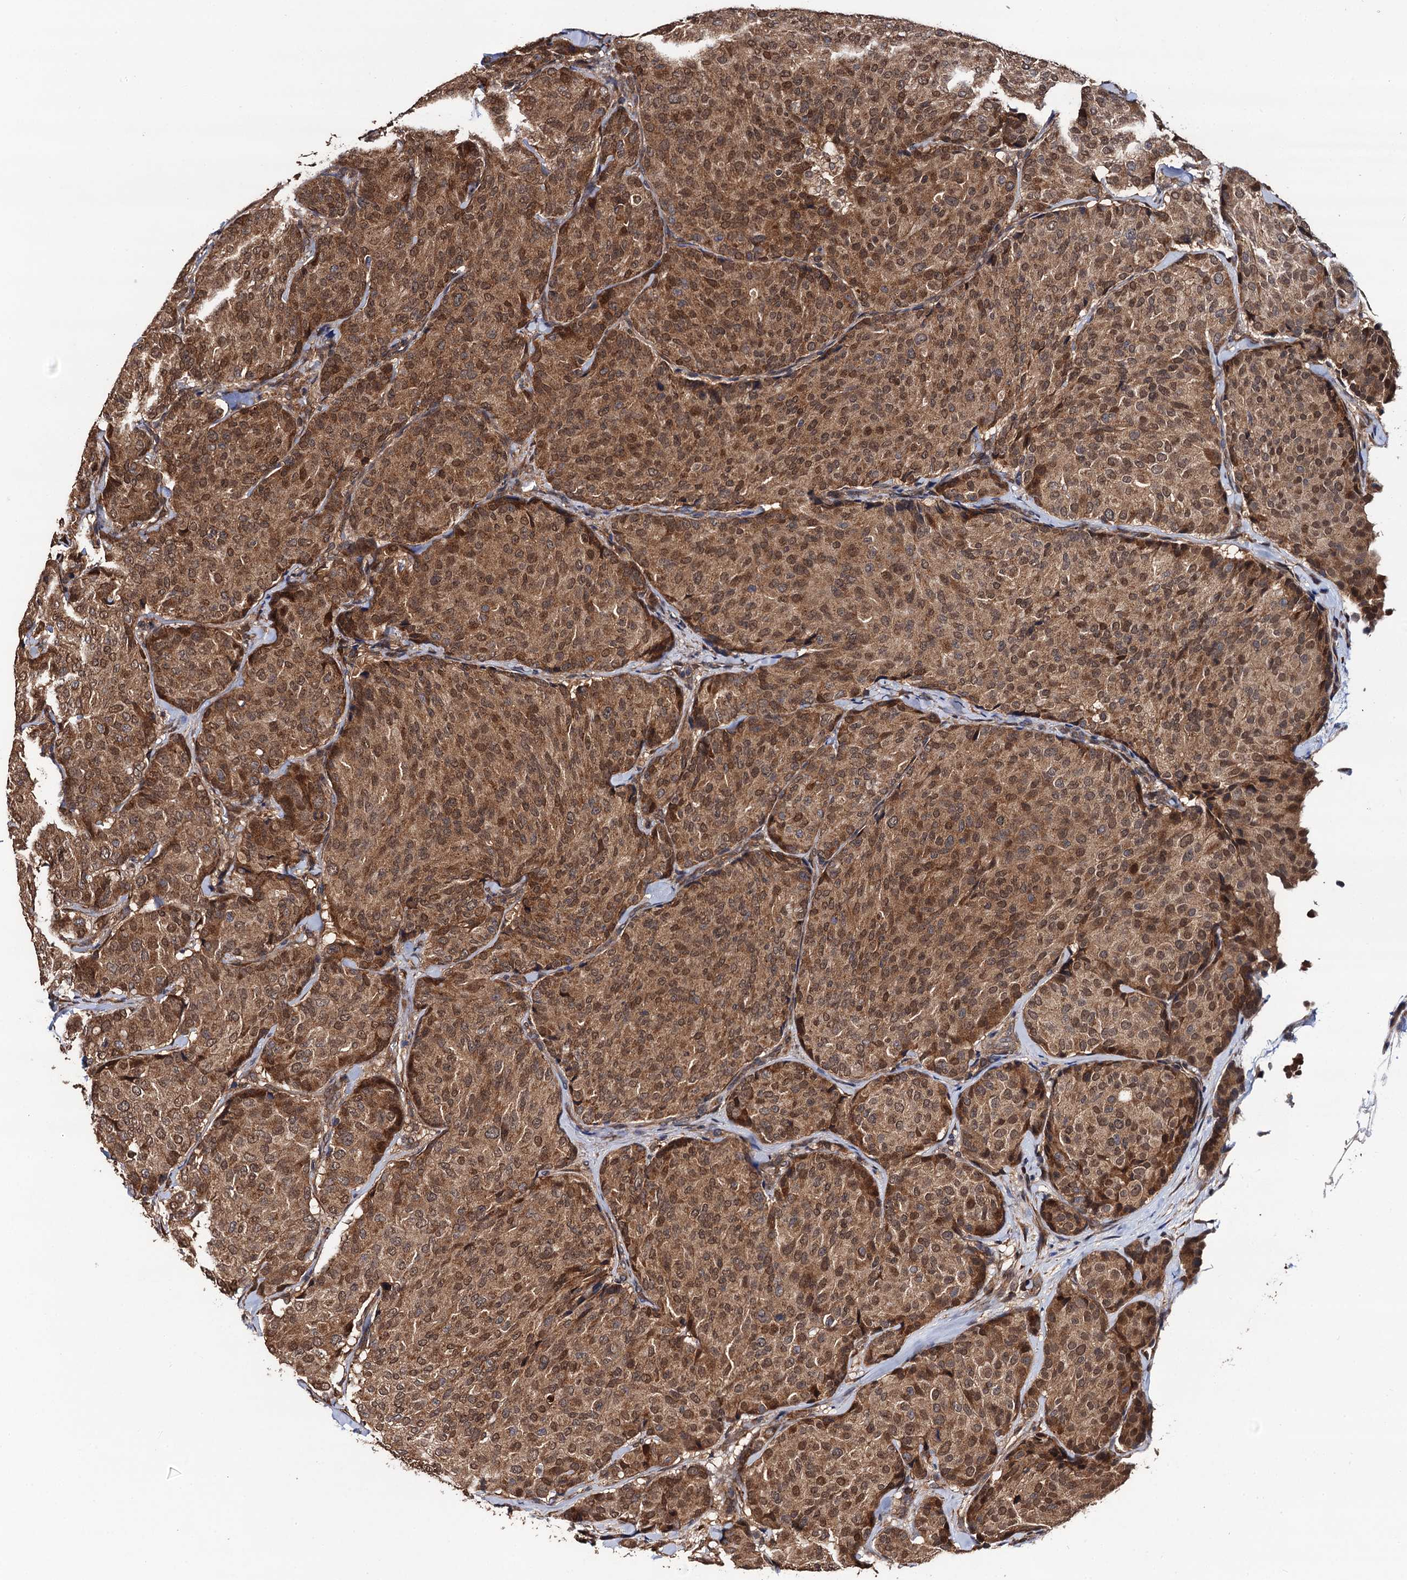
{"staining": {"intensity": "moderate", "quantity": ">75%", "location": "cytoplasmic/membranous,nuclear"}, "tissue": "breast cancer", "cell_type": "Tumor cells", "image_type": "cancer", "snomed": [{"axis": "morphology", "description": "Duct carcinoma"}, {"axis": "topography", "description": "Breast"}], "caption": "Breast cancer (invasive ductal carcinoma) was stained to show a protein in brown. There is medium levels of moderate cytoplasmic/membranous and nuclear positivity in approximately >75% of tumor cells.", "gene": "MIER2", "patient": {"sex": "female", "age": 75}}